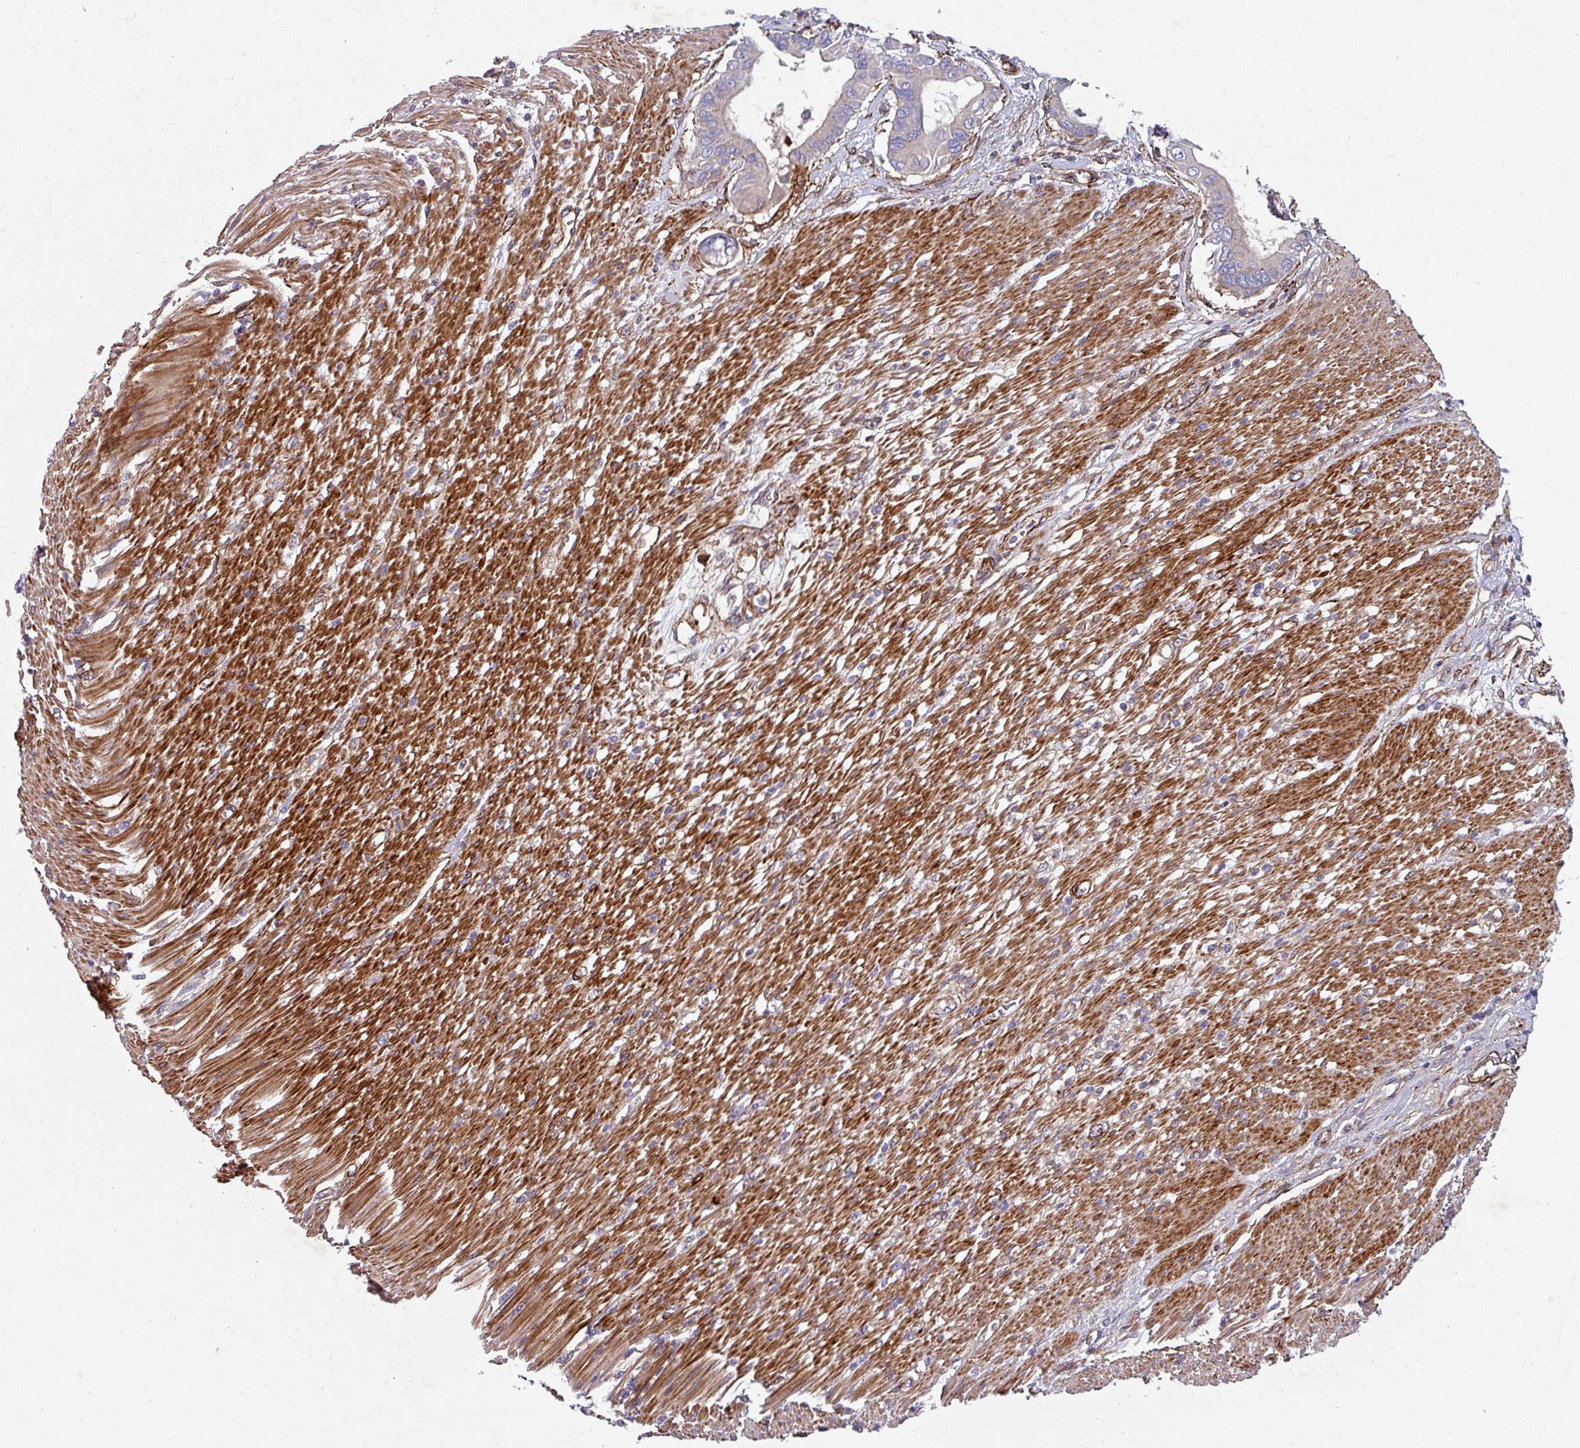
{"staining": {"intensity": "negative", "quantity": "none", "location": "none"}, "tissue": "pancreatic cancer", "cell_type": "Tumor cells", "image_type": "cancer", "snomed": [{"axis": "morphology", "description": "Adenocarcinoma, NOS"}, {"axis": "topography", "description": "Pancreas"}], "caption": "Tumor cells are negative for brown protein staining in pancreatic cancer (adenocarcinoma). The staining is performed using DAB (3,3'-diaminobenzidine) brown chromogen with nuclei counter-stained in using hematoxylin.", "gene": "ATP2C2", "patient": {"sex": "male", "age": 68}}